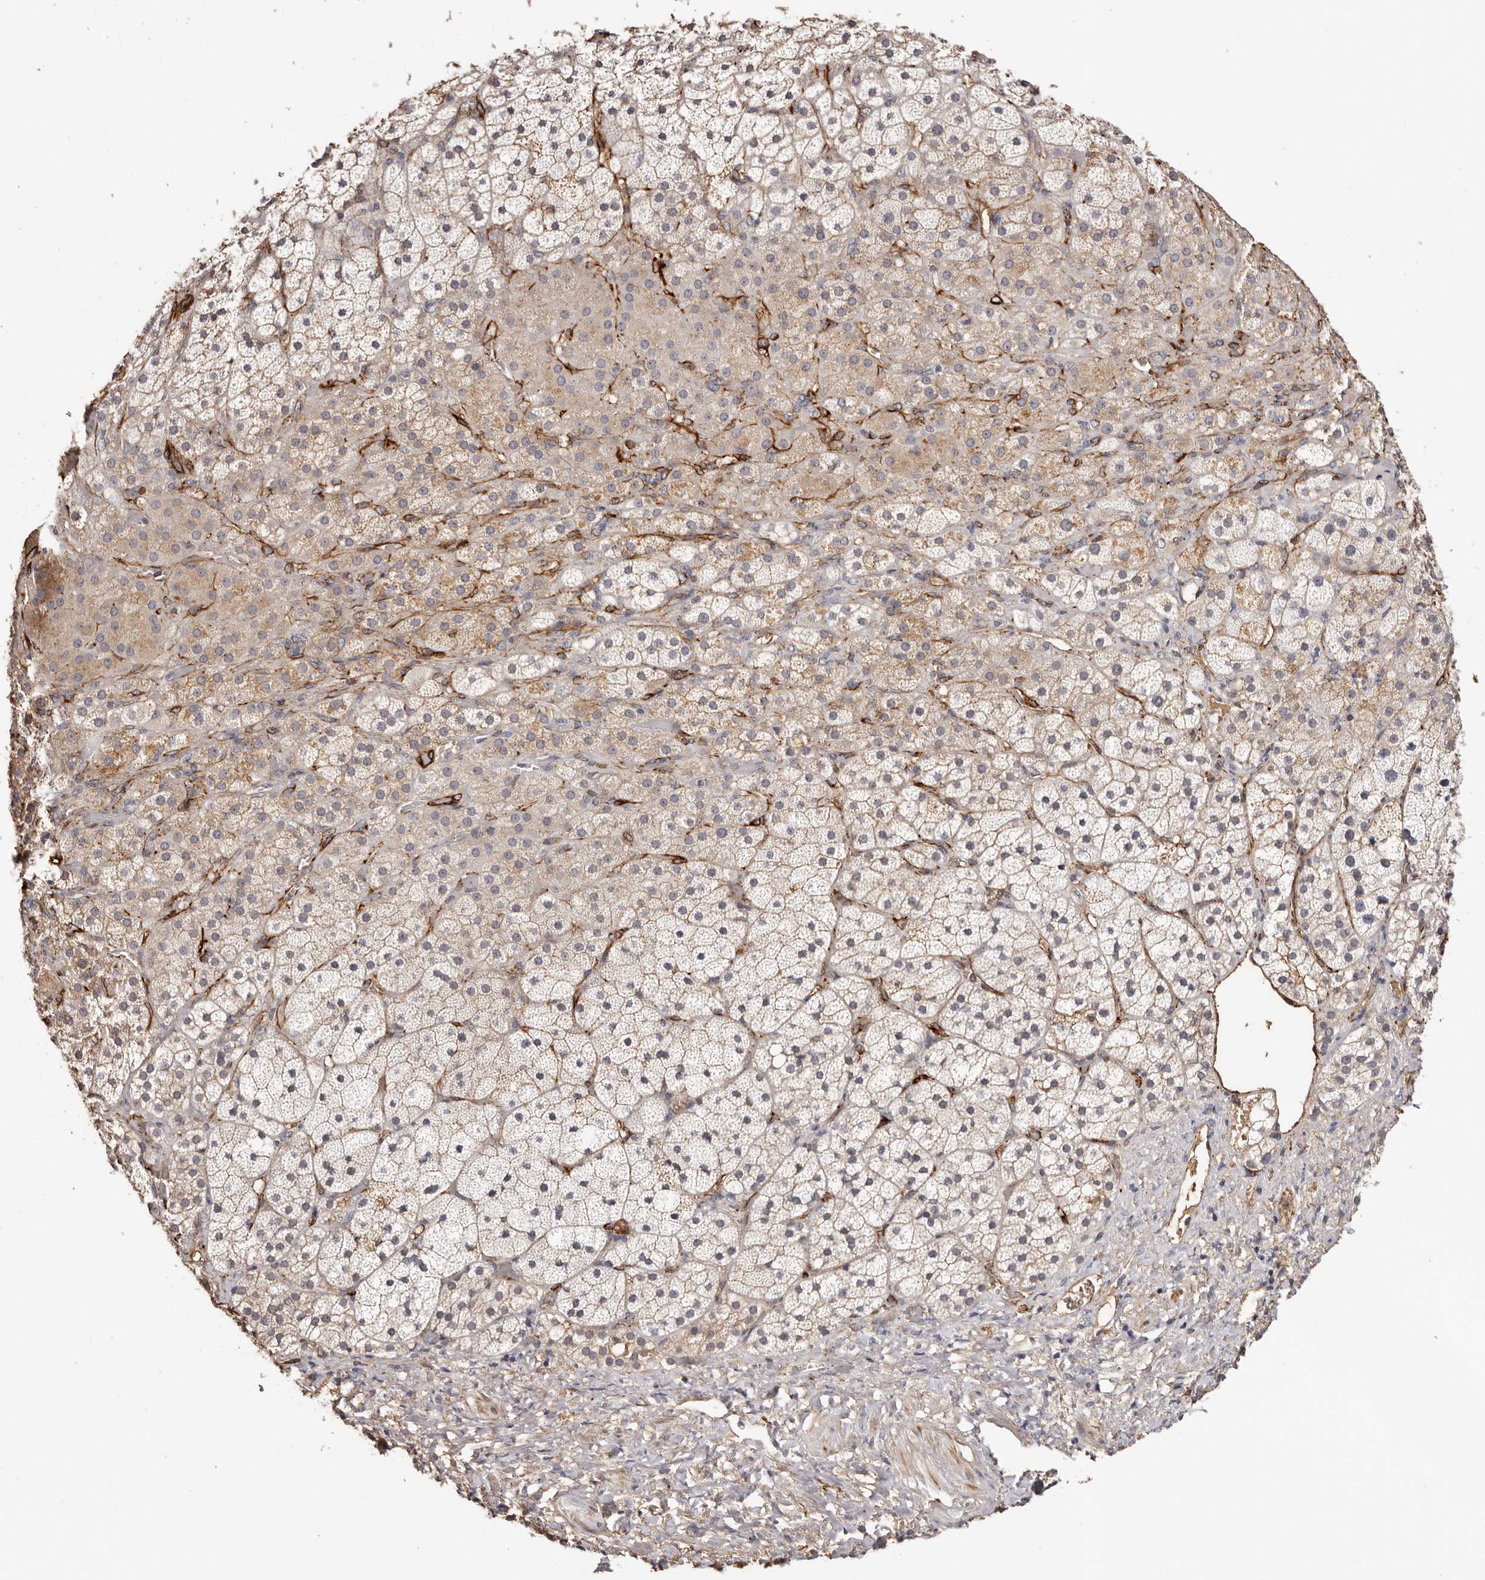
{"staining": {"intensity": "weak", "quantity": "<25%", "location": "cytoplasmic/membranous"}, "tissue": "adrenal gland", "cell_type": "Glandular cells", "image_type": "normal", "snomed": [{"axis": "morphology", "description": "Normal tissue, NOS"}, {"axis": "topography", "description": "Adrenal gland"}], "caption": "This is a photomicrograph of immunohistochemistry staining of normal adrenal gland, which shows no expression in glandular cells.", "gene": "ZNF557", "patient": {"sex": "male", "age": 57}}